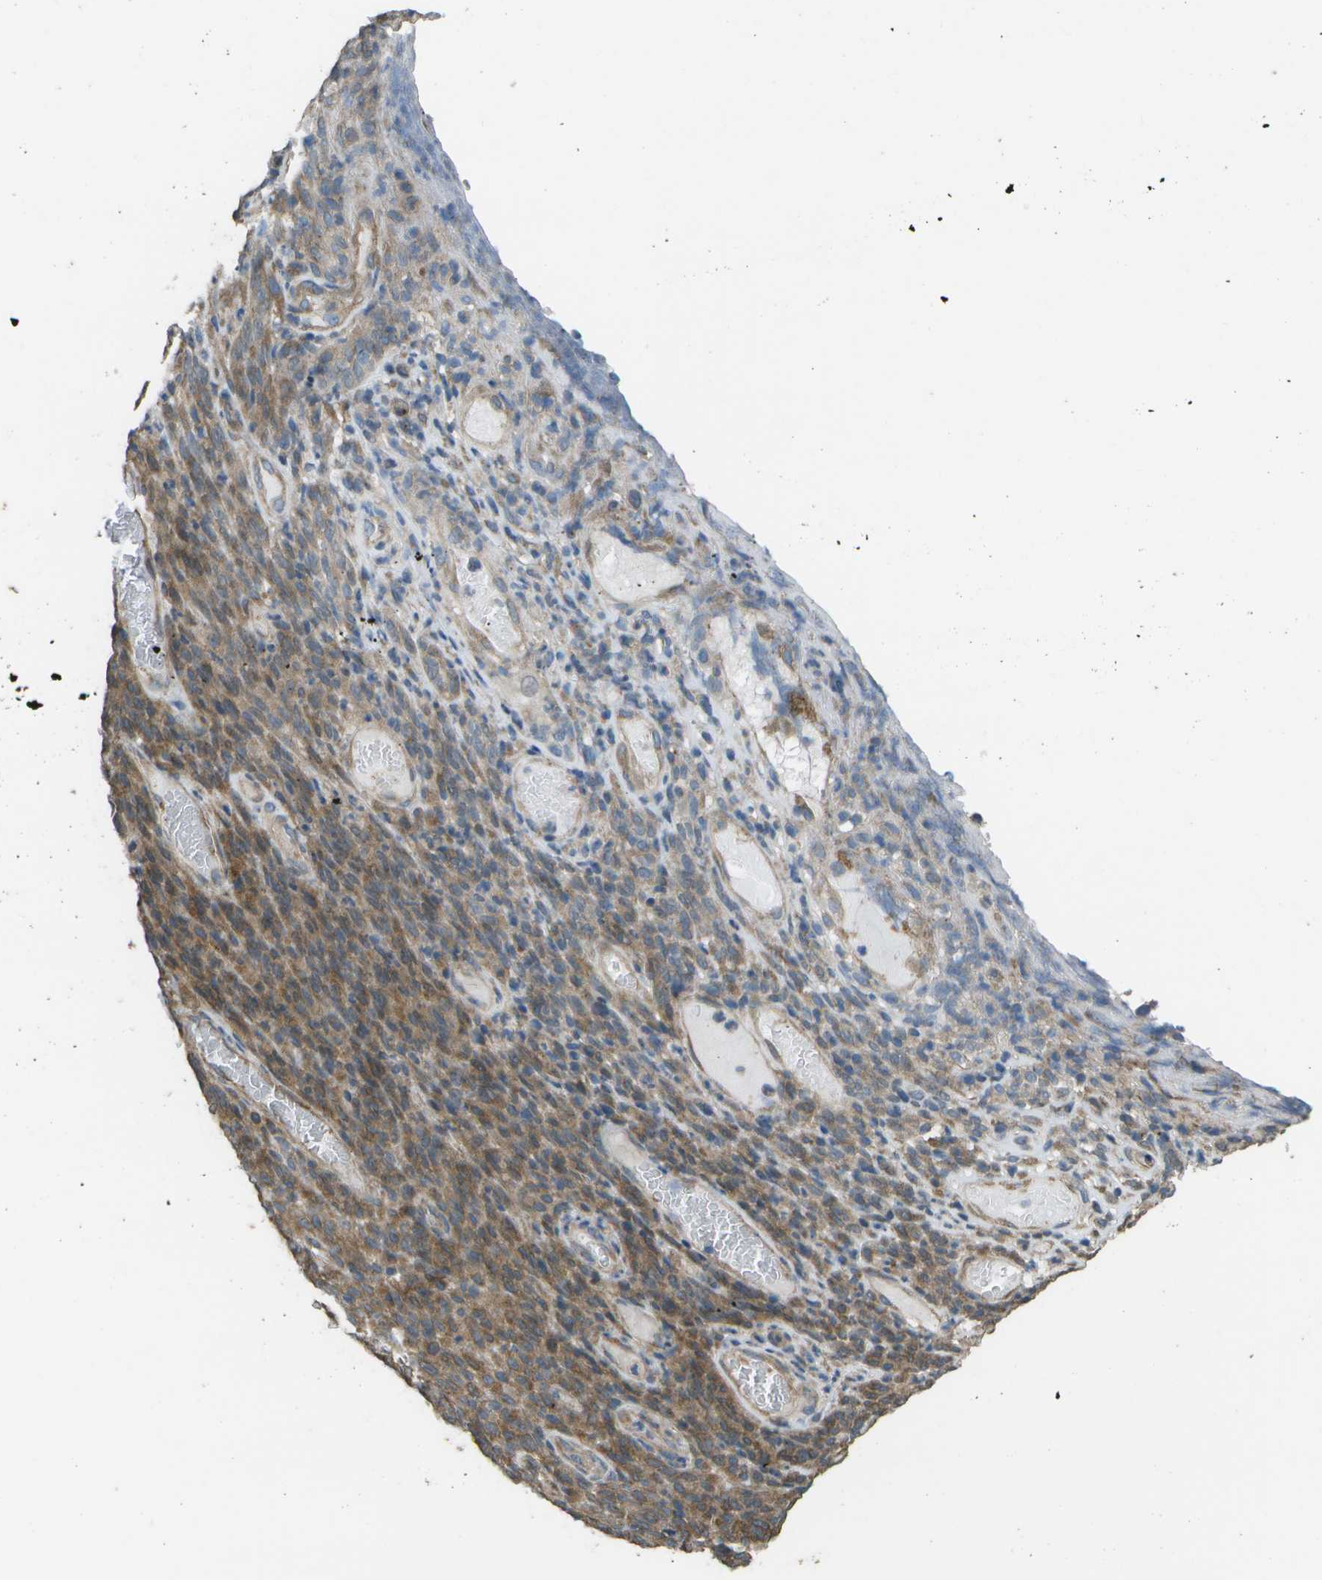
{"staining": {"intensity": "moderate", "quantity": "25%-75%", "location": "cytoplasmic/membranous"}, "tissue": "melanoma", "cell_type": "Tumor cells", "image_type": "cancer", "snomed": [{"axis": "morphology", "description": "Malignant melanoma, NOS"}, {"axis": "topography", "description": "Skin"}], "caption": "Tumor cells demonstrate medium levels of moderate cytoplasmic/membranous positivity in approximately 25%-75% of cells in melanoma. (Brightfield microscopy of DAB IHC at high magnification).", "gene": "CLNS1A", "patient": {"sex": "female", "age": 82}}